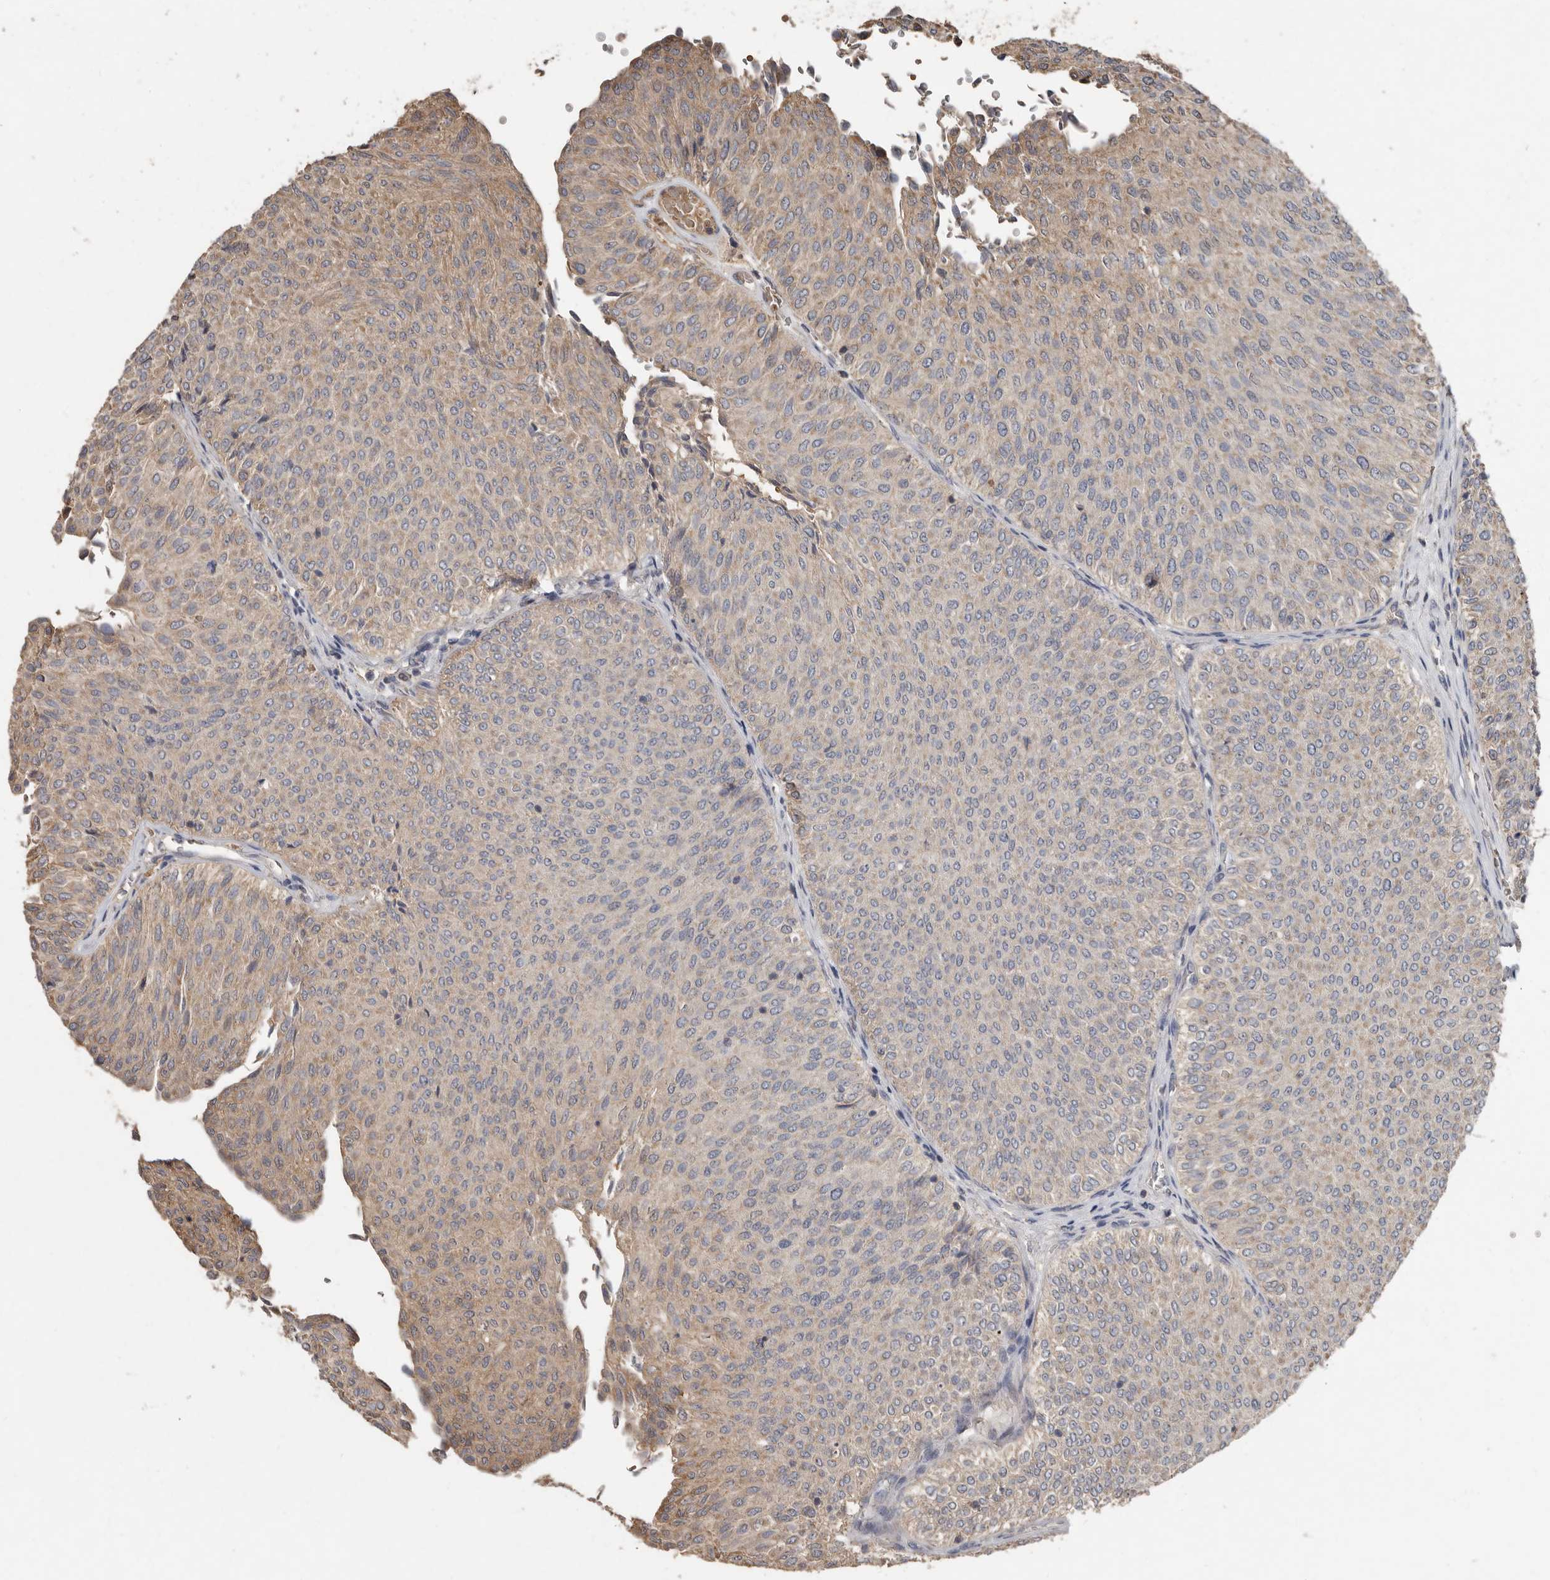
{"staining": {"intensity": "moderate", "quantity": "25%-75%", "location": "cytoplasmic/membranous"}, "tissue": "urothelial cancer", "cell_type": "Tumor cells", "image_type": "cancer", "snomed": [{"axis": "morphology", "description": "Urothelial carcinoma, Low grade"}, {"axis": "topography", "description": "Urinary bladder"}], "caption": "Protein analysis of low-grade urothelial carcinoma tissue reveals moderate cytoplasmic/membranous expression in approximately 25%-75% of tumor cells. (DAB (3,3'-diaminobenzidine) = brown stain, brightfield microscopy at high magnification).", "gene": "KIF26B", "patient": {"sex": "male", "age": 78}}